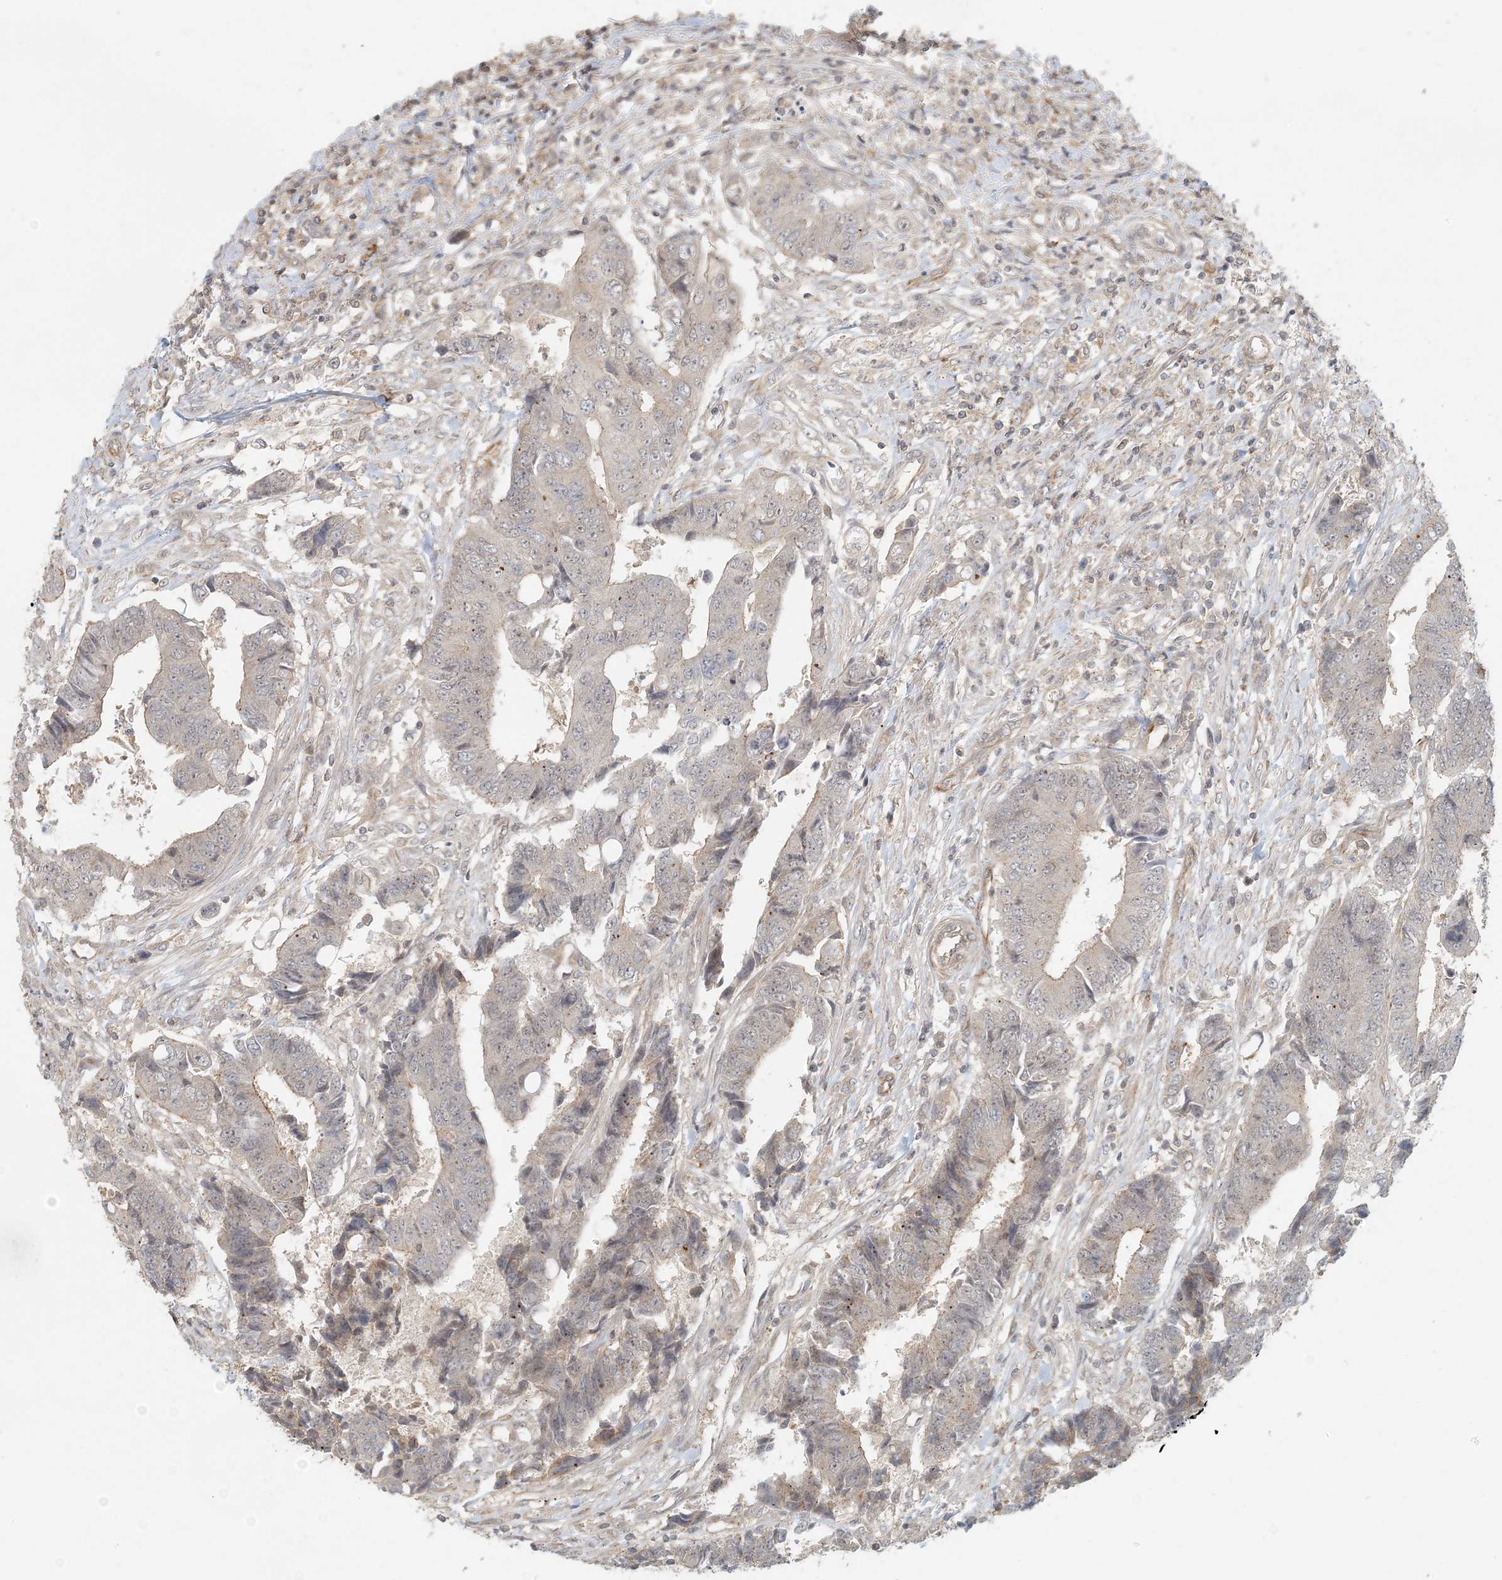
{"staining": {"intensity": "weak", "quantity": "<25%", "location": "cytoplasmic/membranous"}, "tissue": "colorectal cancer", "cell_type": "Tumor cells", "image_type": "cancer", "snomed": [{"axis": "morphology", "description": "Adenocarcinoma, NOS"}, {"axis": "topography", "description": "Rectum"}], "caption": "Human colorectal cancer (adenocarcinoma) stained for a protein using immunohistochemistry (IHC) shows no staining in tumor cells.", "gene": "OBI1", "patient": {"sex": "male", "age": 84}}